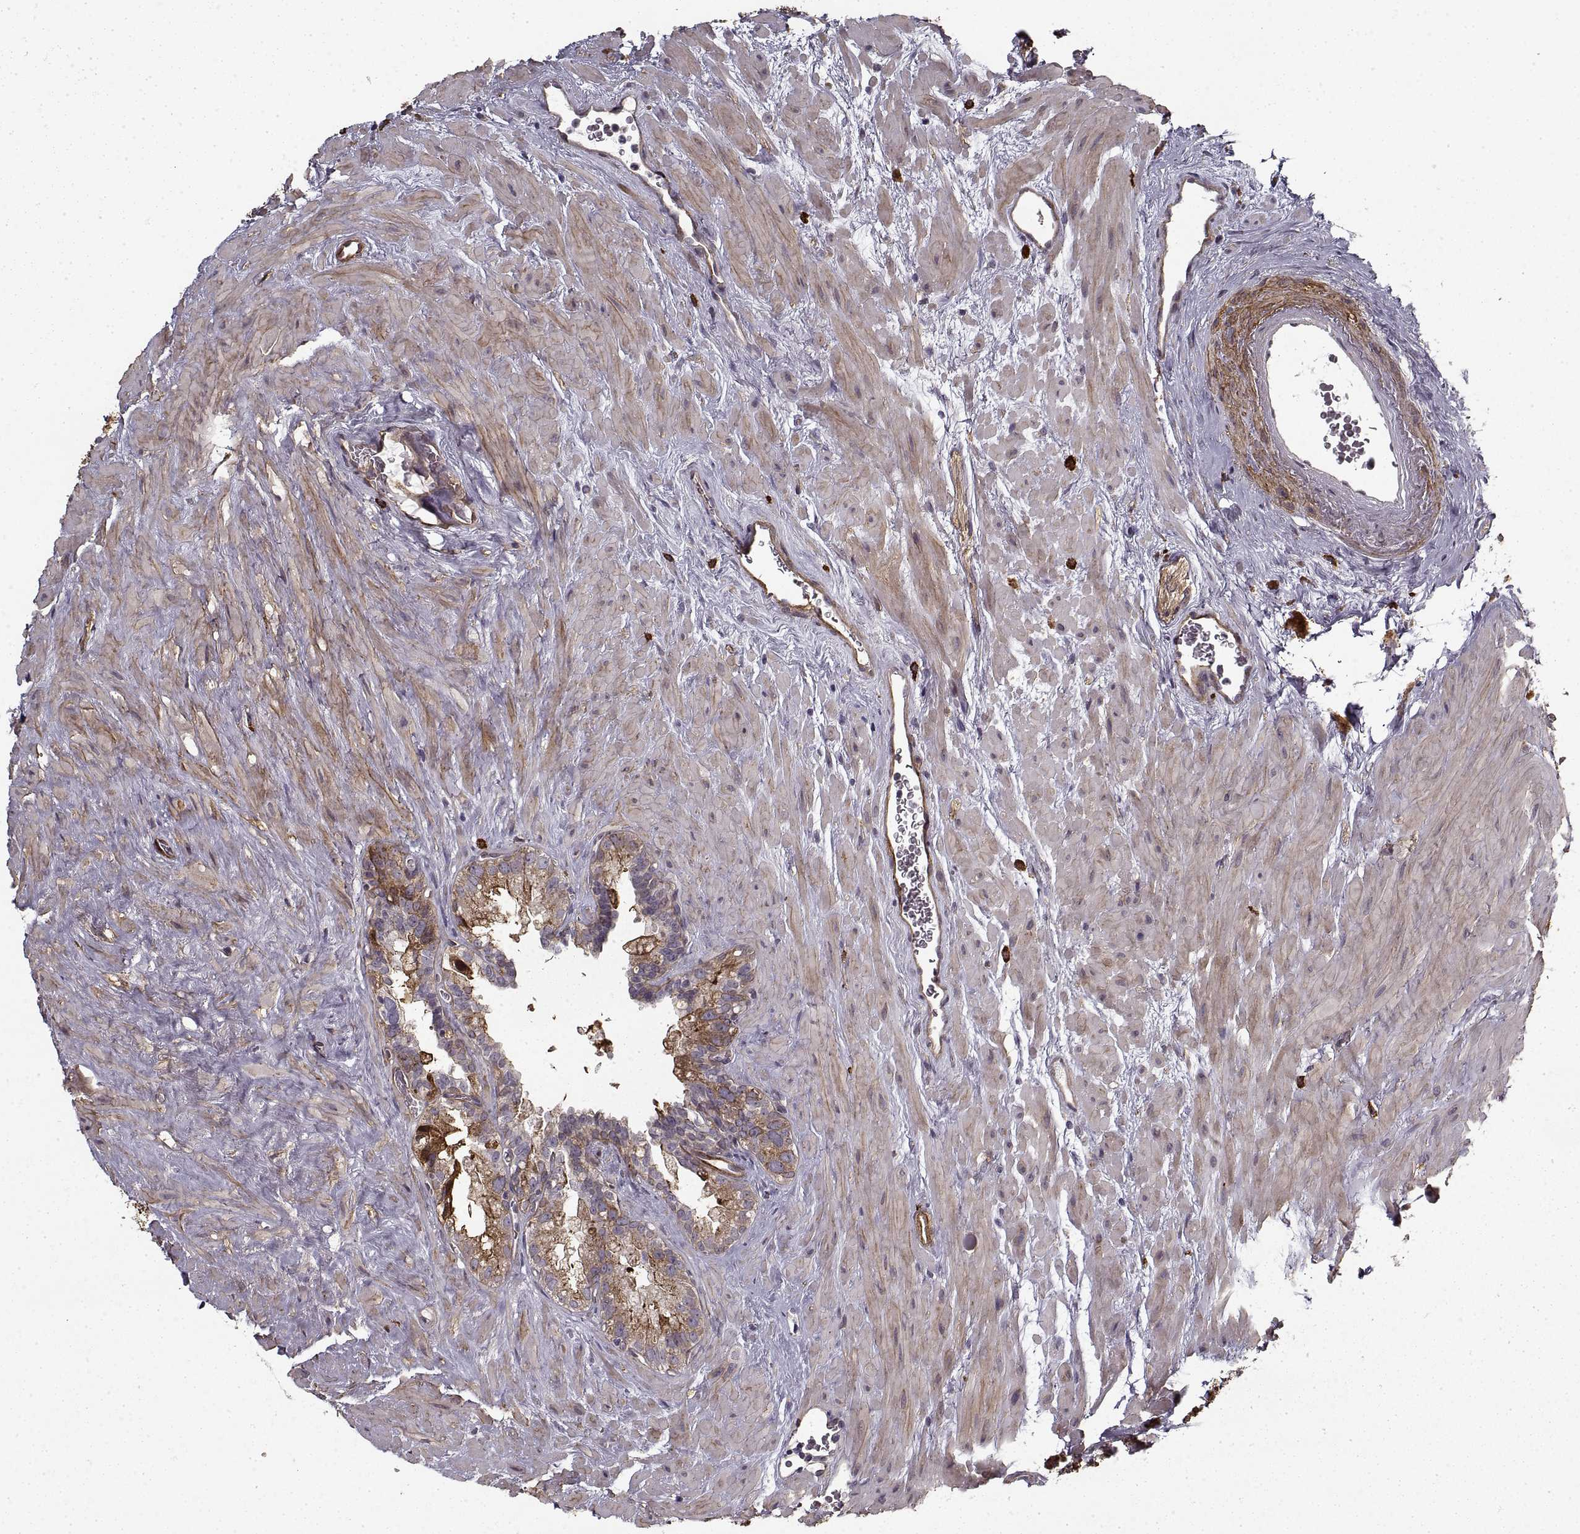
{"staining": {"intensity": "weak", "quantity": "25%-75%", "location": "cytoplasmic/membranous"}, "tissue": "seminal vesicle", "cell_type": "Glandular cells", "image_type": "normal", "snomed": [{"axis": "morphology", "description": "Normal tissue, NOS"}, {"axis": "topography", "description": "Seminal veicle"}], "caption": "Glandular cells demonstrate weak cytoplasmic/membranous expression in approximately 25%-75% of cells in unremarkable seminal vesicle. The staining is performed using DAB (3,3'-diaminobenzidine) brown chromogen to label protein expression. The nuclei are counter-stained blue using hematoxylin.", "gene": "LAMB2", "patient": {"sex": "male", "age": 71}}